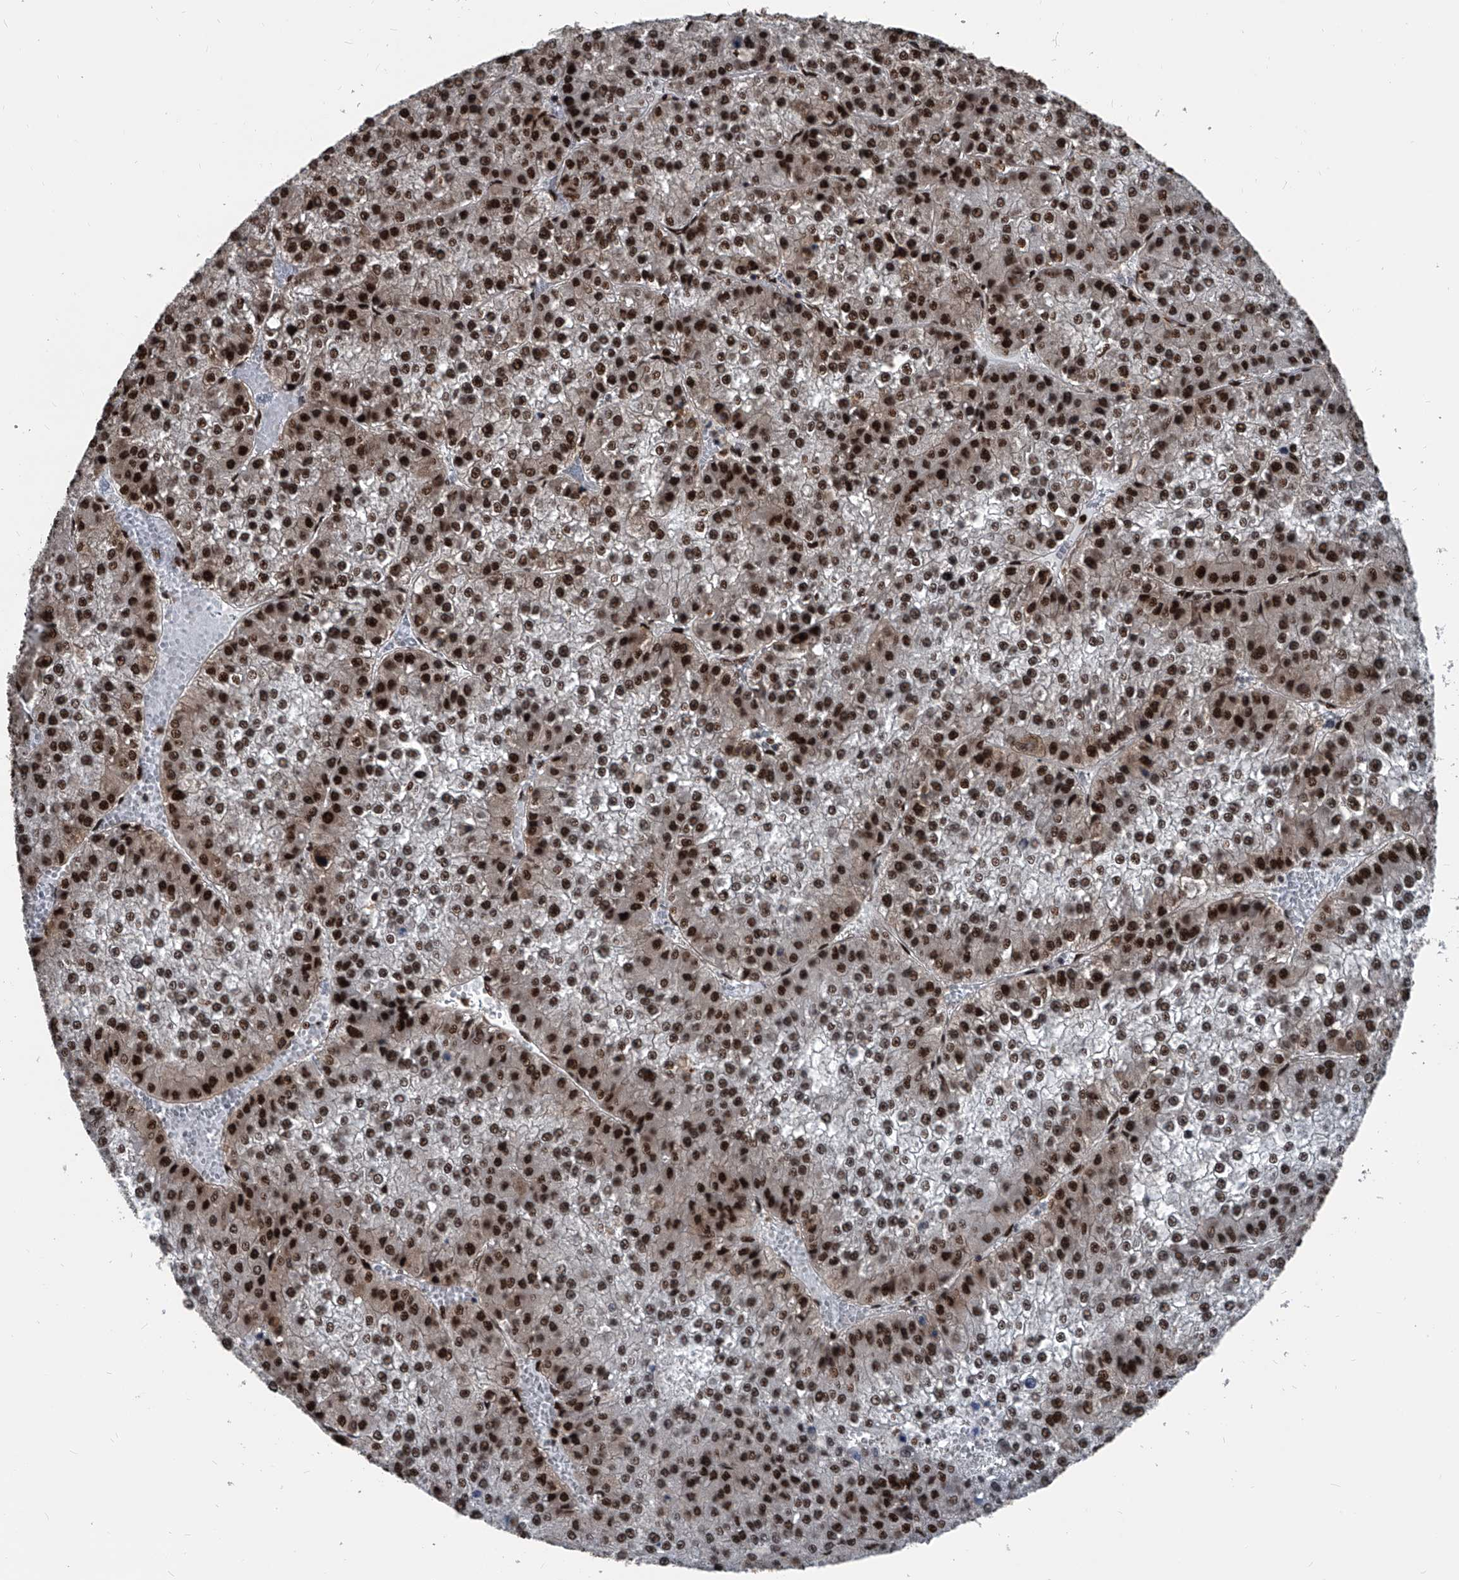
{"staining": {"intensity": "strong", "quantity": ">75%", "location": "nuclear"}, "tissue": "liver cancer", "cell_type": "Tumor cells", "image_type": "cancer", "snomed": [{"axis": "morphology", "description": "Carcinoma, Hepatocellular, NOS"}, {"axis": "topography", "description": "Liver"}], "caption": "IHC staining of liver cancer (hepatocellular carcinoma), which reveals high levels of strong nuclear staining in about >75% of tumor cells indicating strong nuclear protein staining. The staining was performed using DAB (3,3'-diaminobenzidine) (brown) for protein detection and nuclei were counterstained in hematoxylin (blue).", "gene": "FKBP5", "patient": {"sex": "female", "age": 73}}